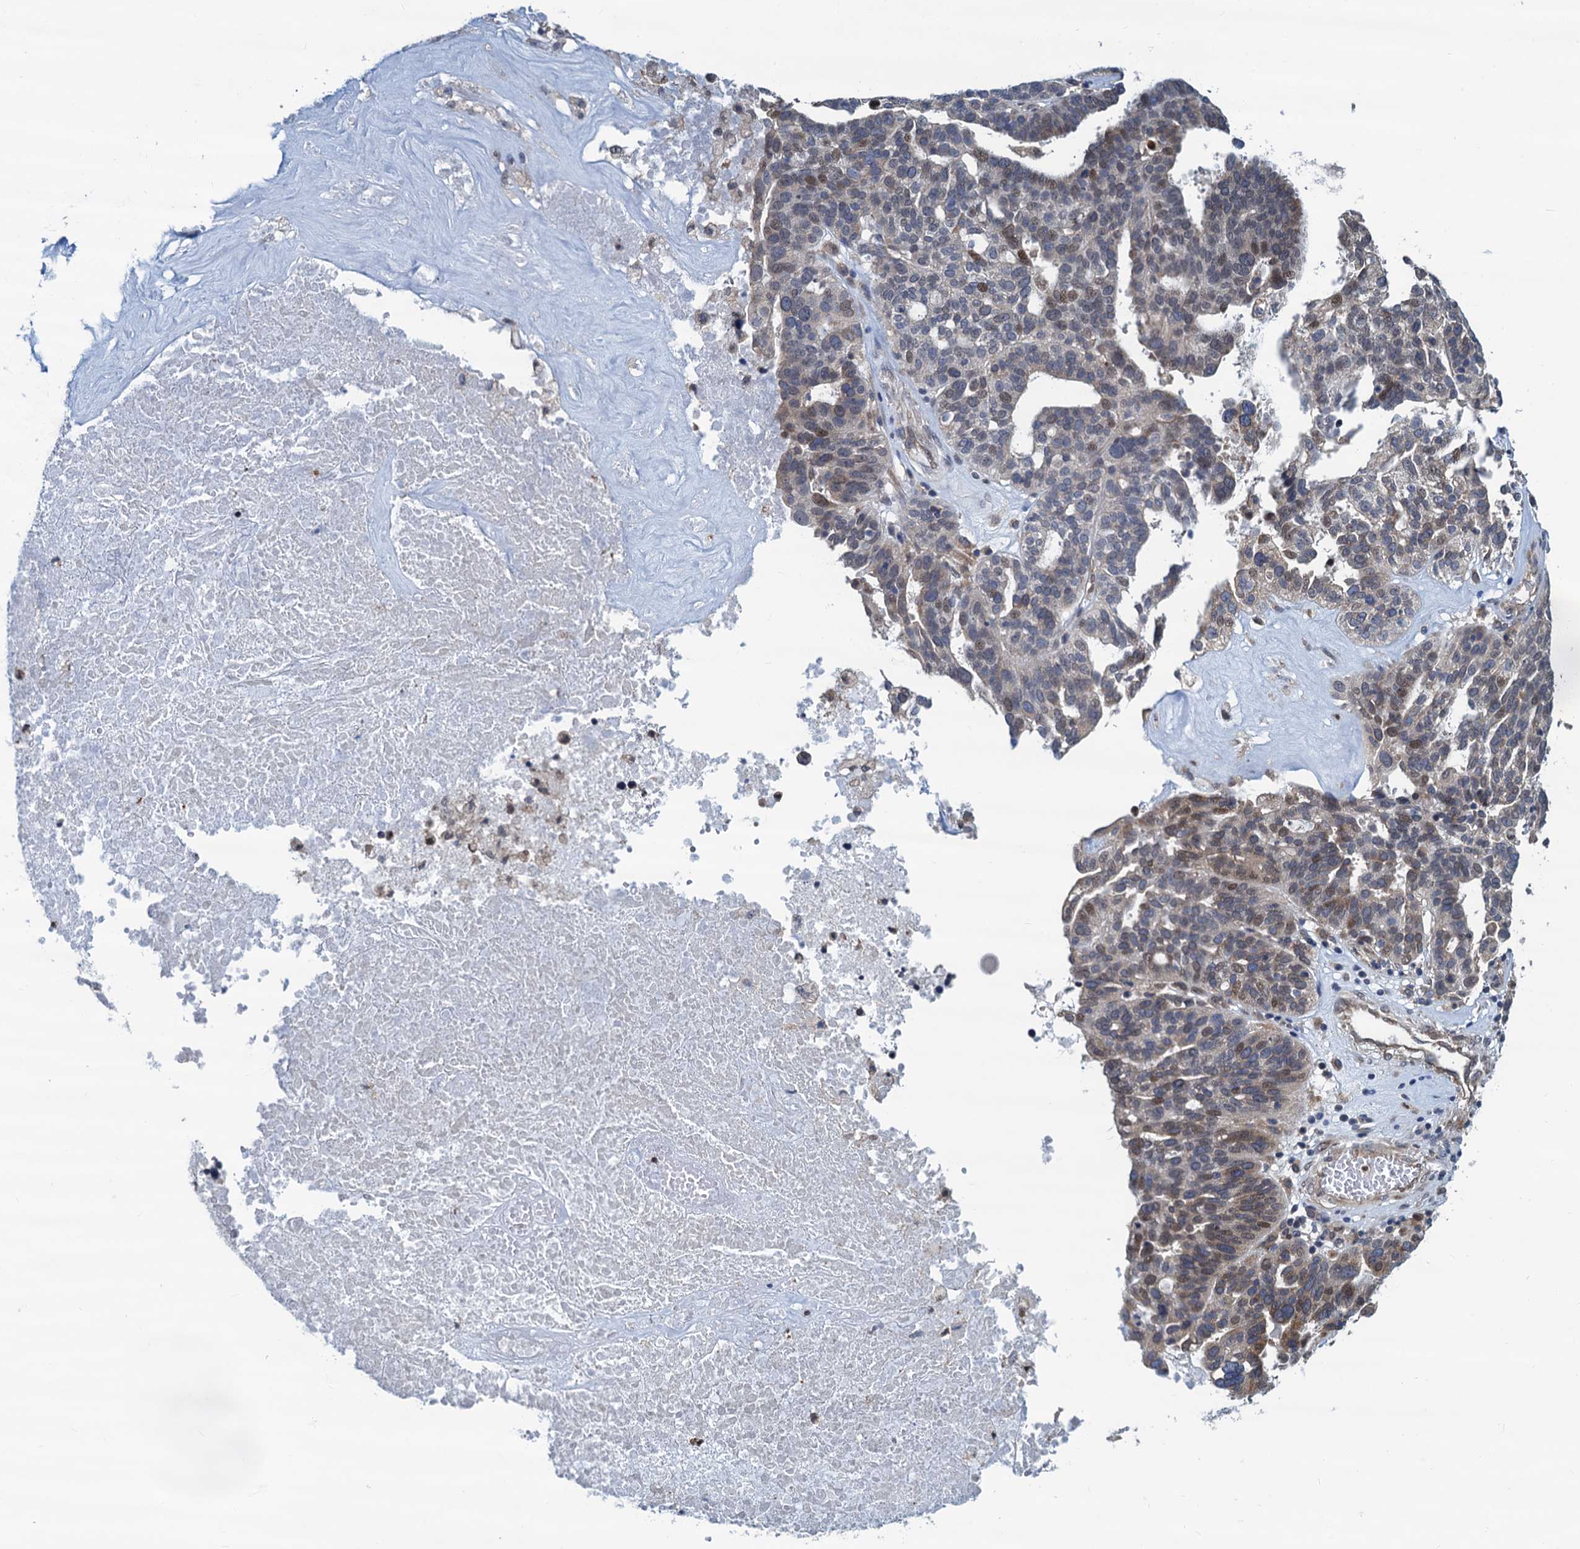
{"staining": {"intensity": "weak", "quantity": "<25%", "location": "nuclear"}, "tissue": "ovarian cancer", "cell_type": "Tumor cells", "image_type": "cancer", "snomed": [{"axis": "morphology", "description": "Cystadenocarcinoma, serous, NOS"}, {"axis": "topography", "description": "Ovary"}], "caption": "Ovarian cancer (serous cystadenocarcinoma) was stained to show a protein in brown. There is no significant staining in tumor cells.", "gene": "RNF125", "patient": {"sex": "female", "age": 59}}